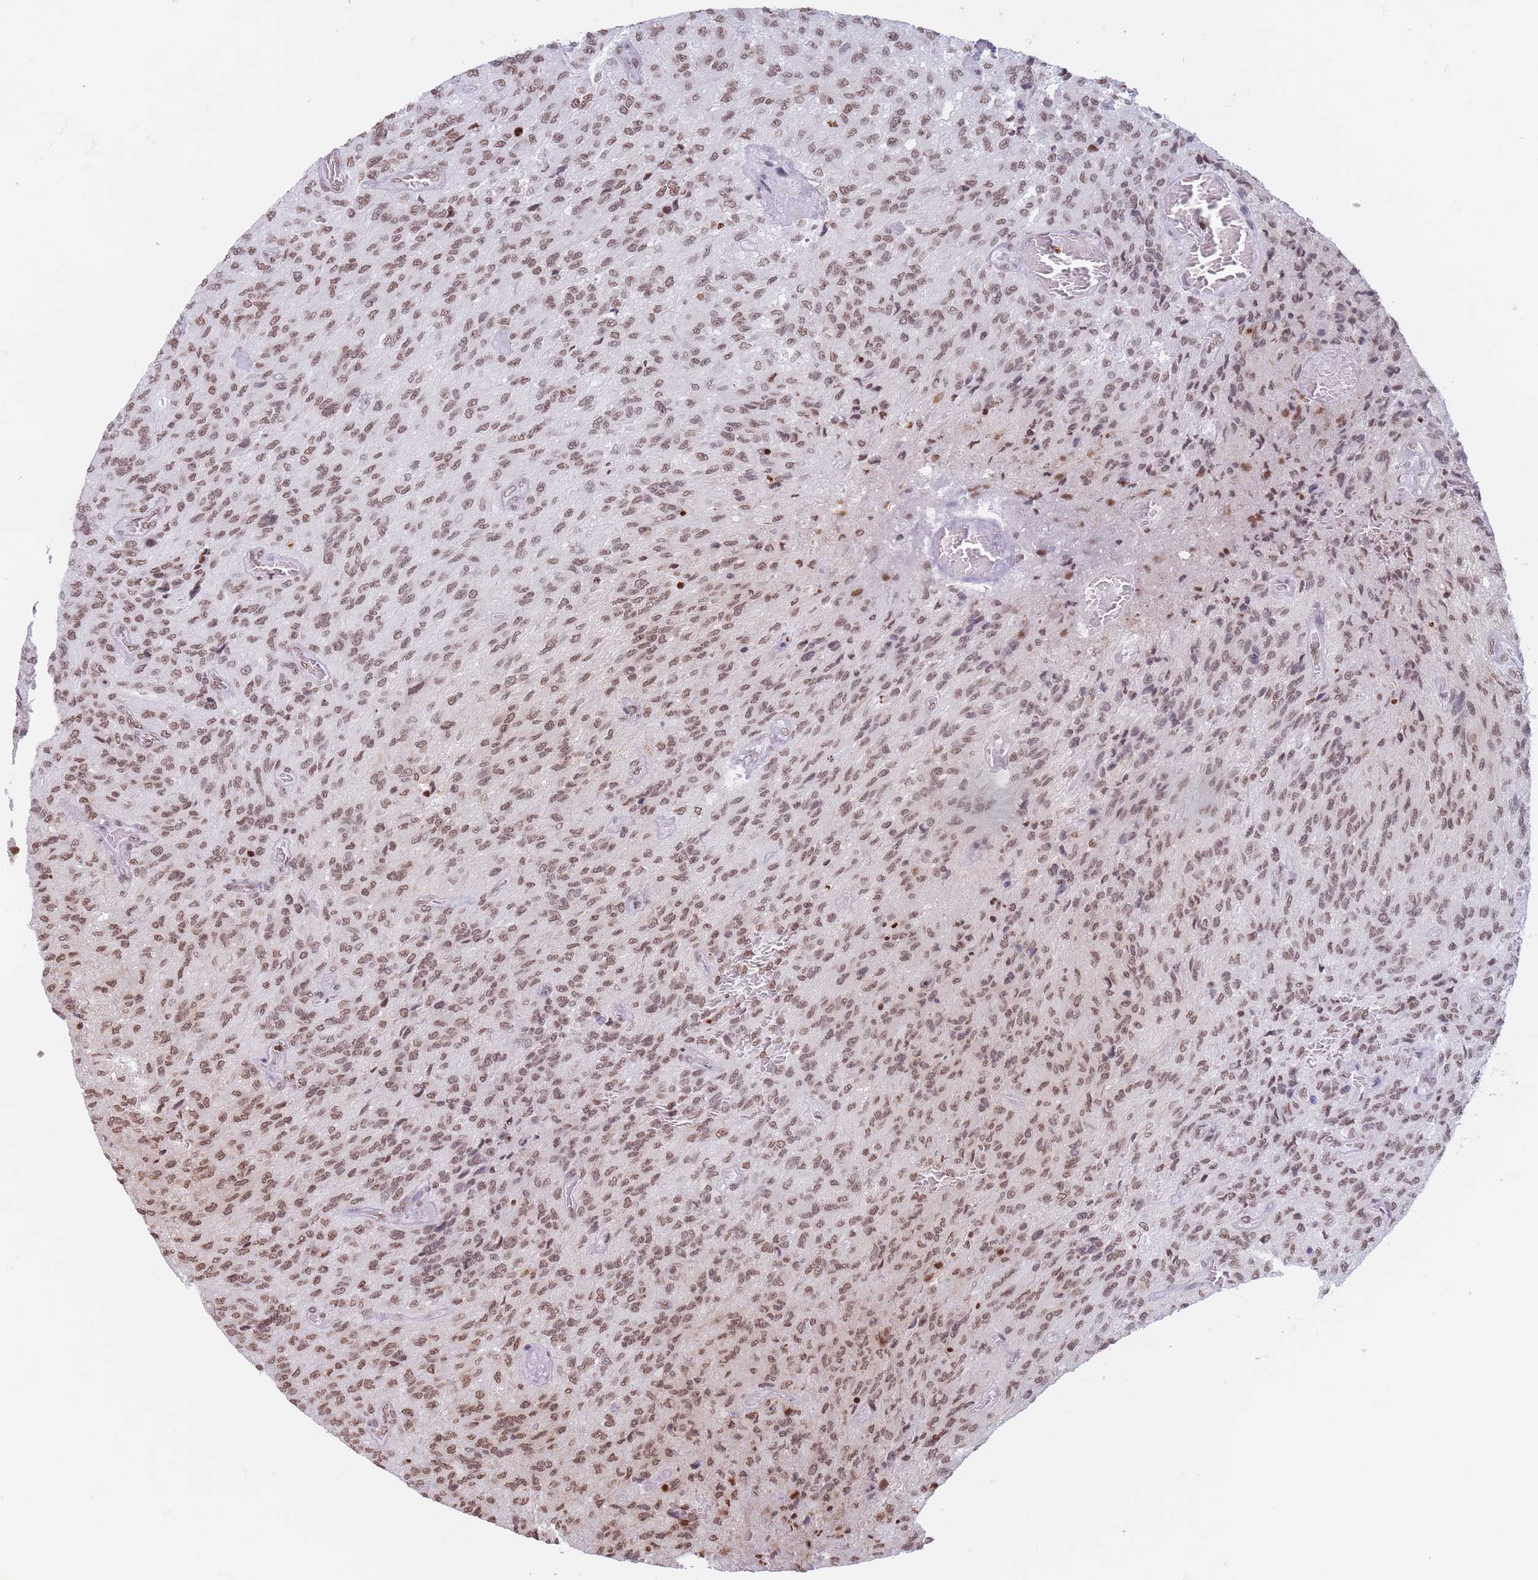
{"staining": {"intensity": "moderate", "quantity": ">75%", "location": "nuclear"}, "tissue": "glioma", "cell_type": "Tumor cells", "image_type": "cancer", "snomed": [{"axis": "morphology", "description": "Normal tissue, NOS"}, {"axis": "morphology", "description": "Glioma, malignant, High grade"}, {"axis": "topography", "description": "Cerebral cortex"}], "caption": "Immunohistochemical staining of malignant glioma (high-grade) displays medium levels of moderate nuclear expression in about >75% of tumor cells.", "gene": "RYK", "patient": {"sex": "male", "age": 56}}